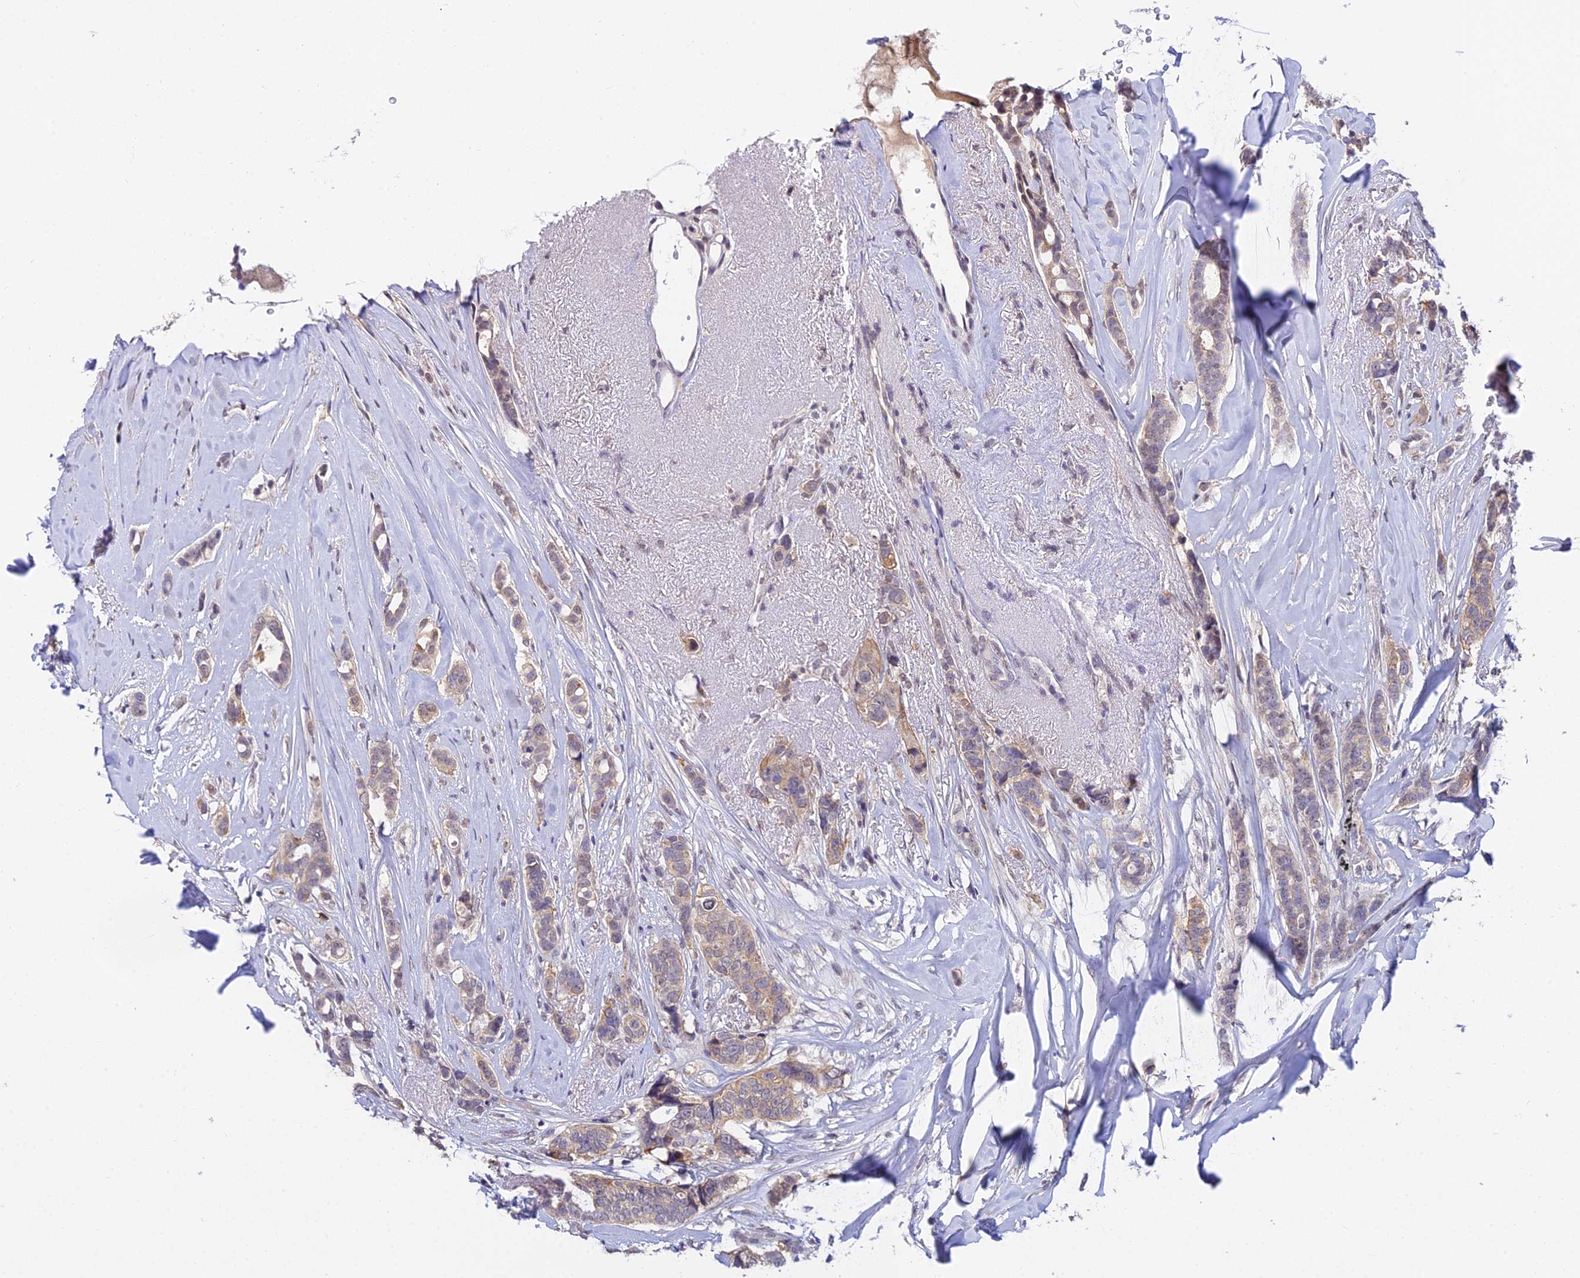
{"staining": {"intensity": "weak", "quantity": "<25%", "location": "cytoplasmic/membranous"}, "tissue": "breast cancer", "cell_type": "Tumor cells", "image_type": "cancer", "snomed": [{"axis": "morphology", "description": "Lobular carcinoma"}, {"axis": "topography", "description": "Breast"}], "caption": "Tumor cells are negative for brown protein staining in breast cancer.", "gene": "HOXB1", "patient": {"sex": "female", "age": 51}}